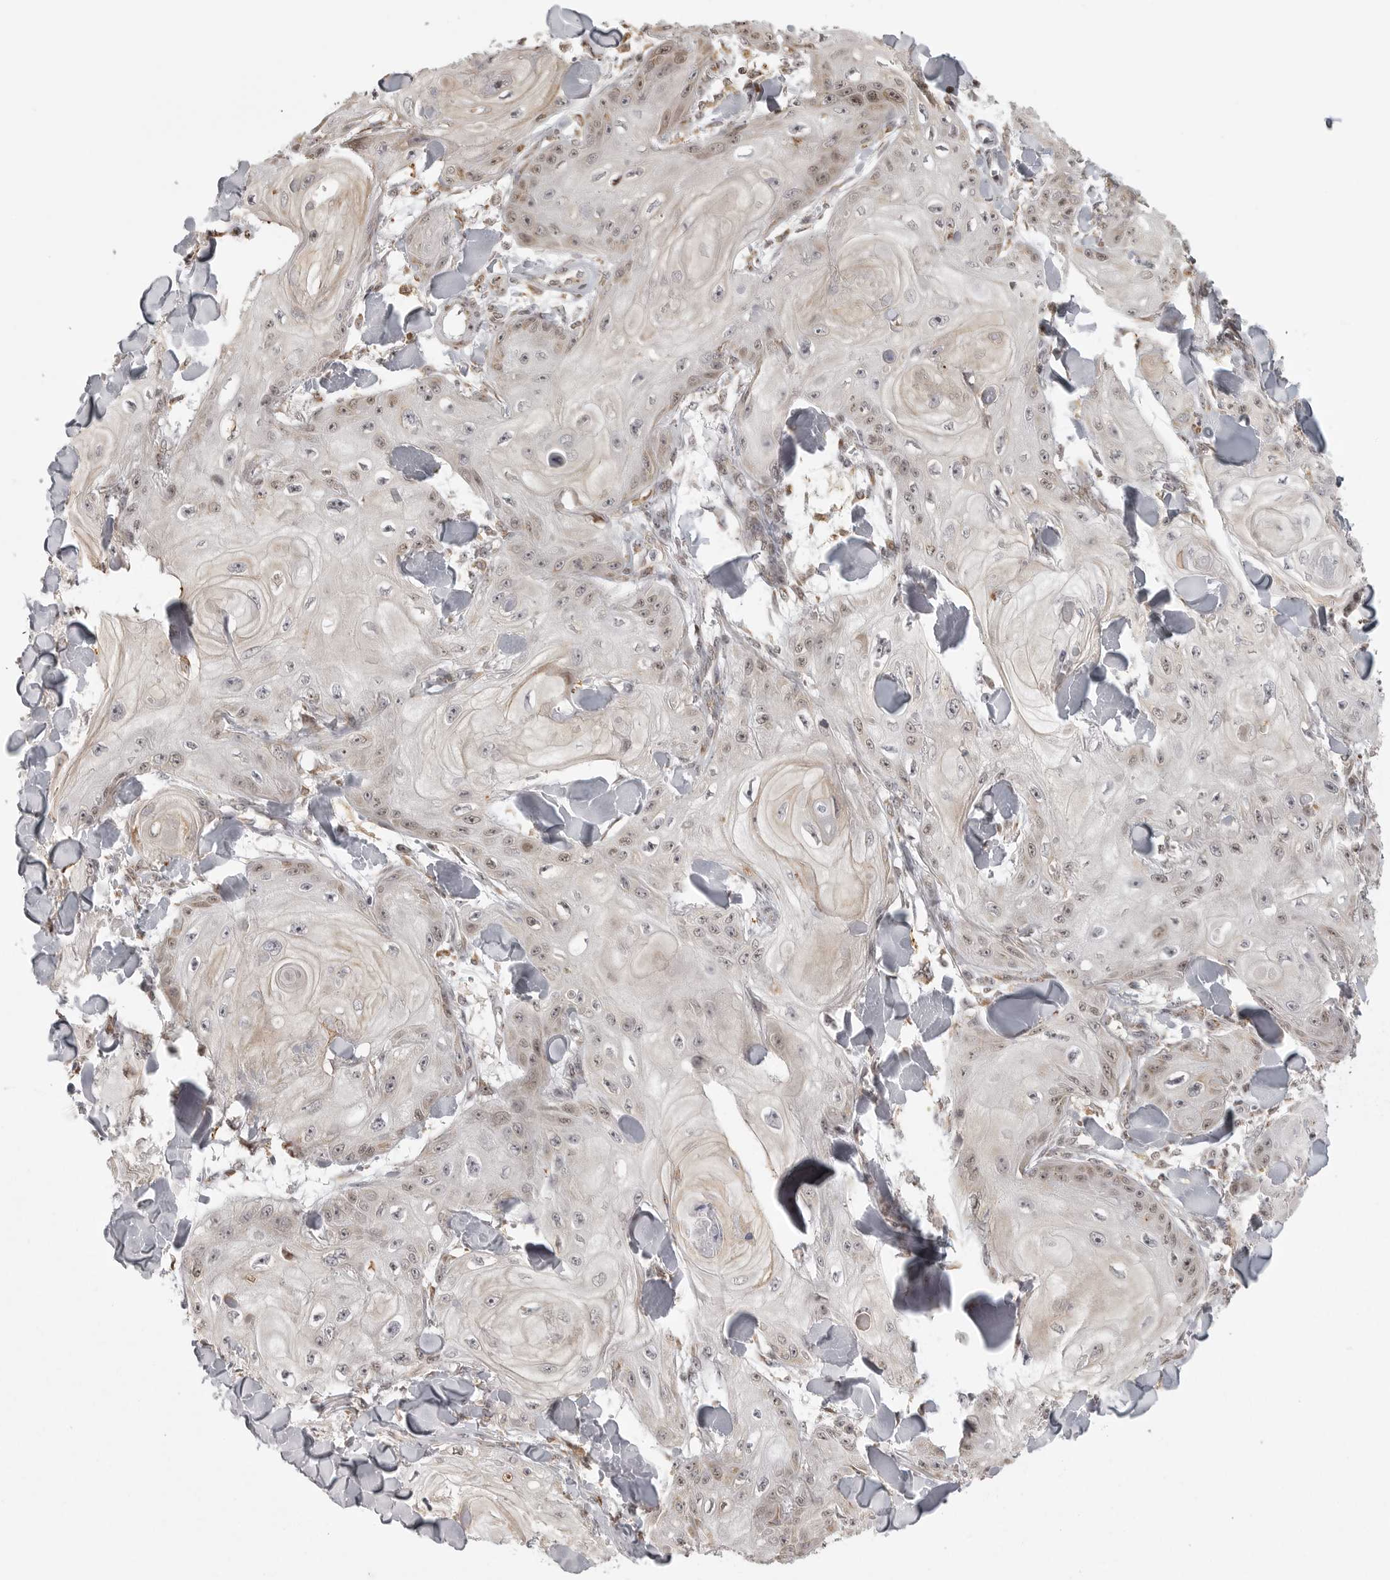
{"staining": {"intensity": "weak", "quantity": "25%-75%", "location": "nuclear"}, "tissue": "skin cancer", "cell_type": "Tumor cells", "image_type": "cancer", "snomed": [{"axis": "morphology", "description": "Squamous cell carcinoma, NOS"}, {"axis": "topography", "description": "Skin"}], "caption": "A histopathology image showing weak nuclear positivity in approximately 25%-75% of tumor cells in skin squamous cell carcinoma, as visualized by brown immunohistochemical staining.", "gene": "ISG20L2", "patient": {"sex": "male", "age": 74}}